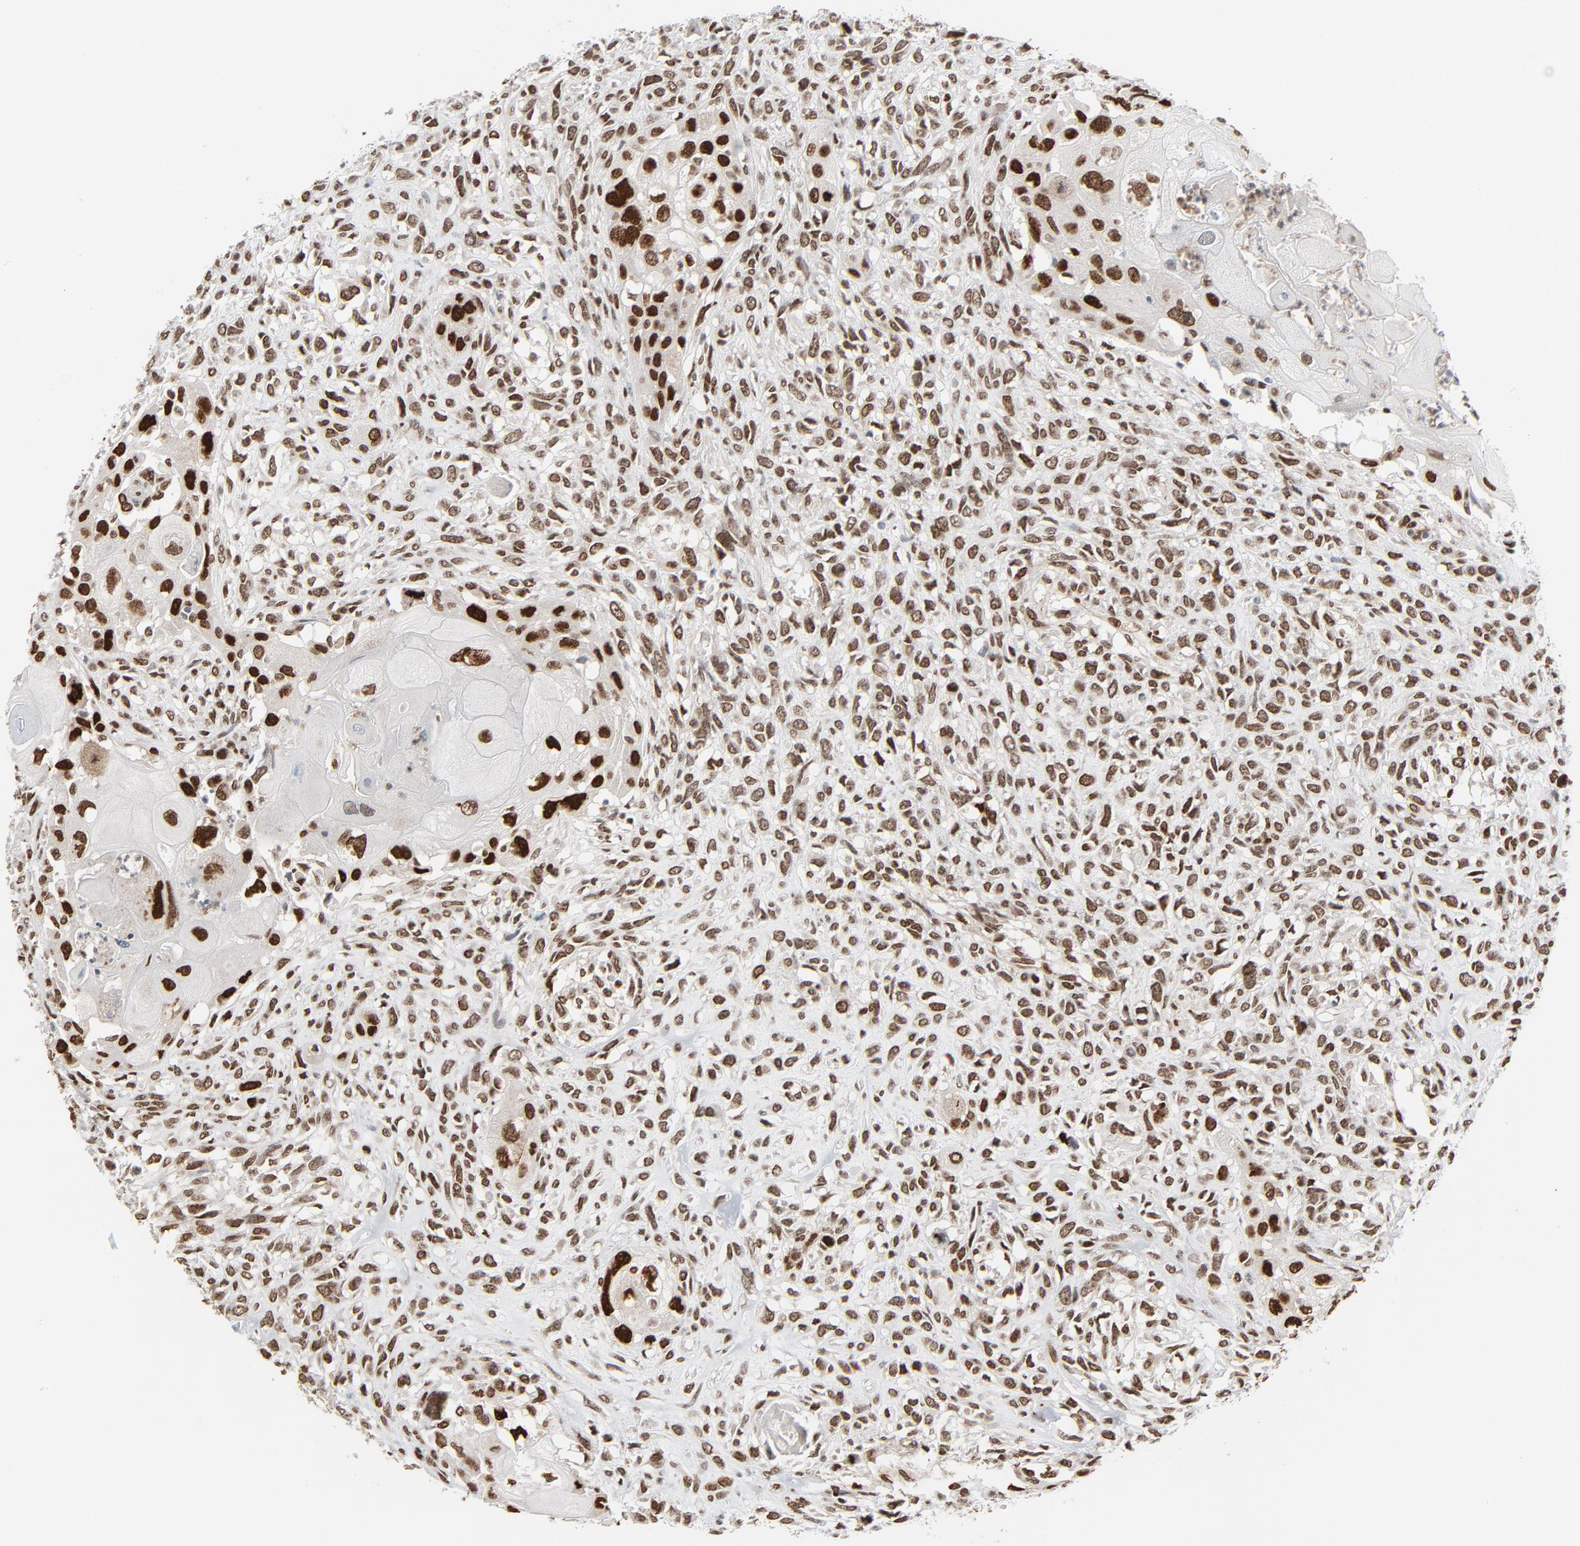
{"staining": {"intensity": "strong", "quantity": ">75%", "location": "nuclear"}, "tissue": "head and neck cancer", "cell_type": "Tumor cells", "image_type": "cancer", "snomed": [{"axis": "morphology", "description": "Neoplasm, malignant, NOS"}, {"axis": "topography", "description": "Salivary gland"}, {"axis": "topography", "description": "Head-Neck"}], "caption": "Head and neck neoplasm (malignant) tissue exhibits strong nuclear expression in approximately >75% of tumor cells, visualized by immunohistochemistry.", "gene": "CUX1", "patient": {"sex": "male", "age": 43}}